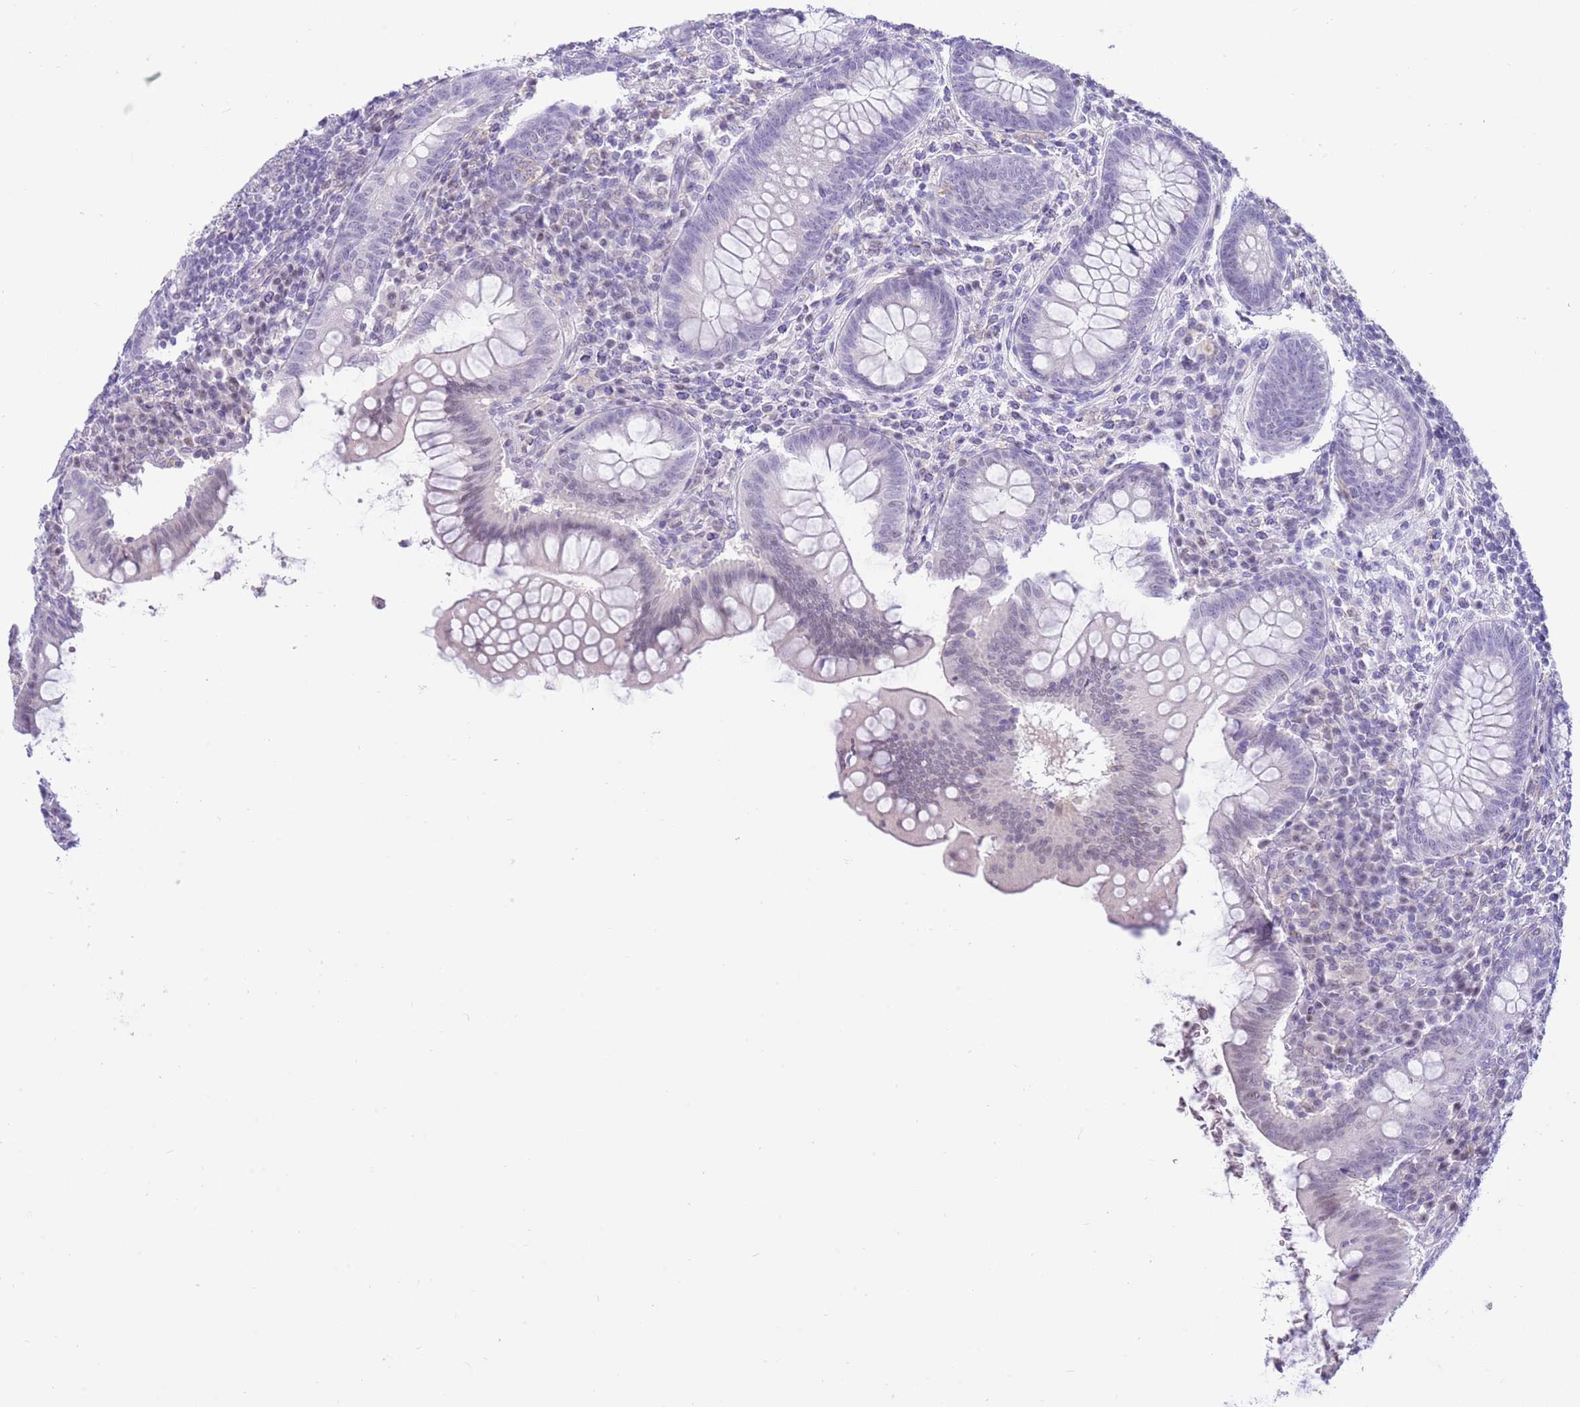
{"staining": {"intensity": "negative", "quantity": "none", "location": "none"}, "tissue": "appendix", "cell_type": "Glandular cells", "image_type": "normal", "snomed": [{"axis": "morphology", "description": "Normal tissue, NOS"}, {"axis": "topography", "description": "Appendix"}], "caption": "This is a image of IHC staining of unremarkable appendix, which shows no positivity in glandular cells.", "gene": "PPP1R17", "patient": {"sex": "female", "age": 33}}